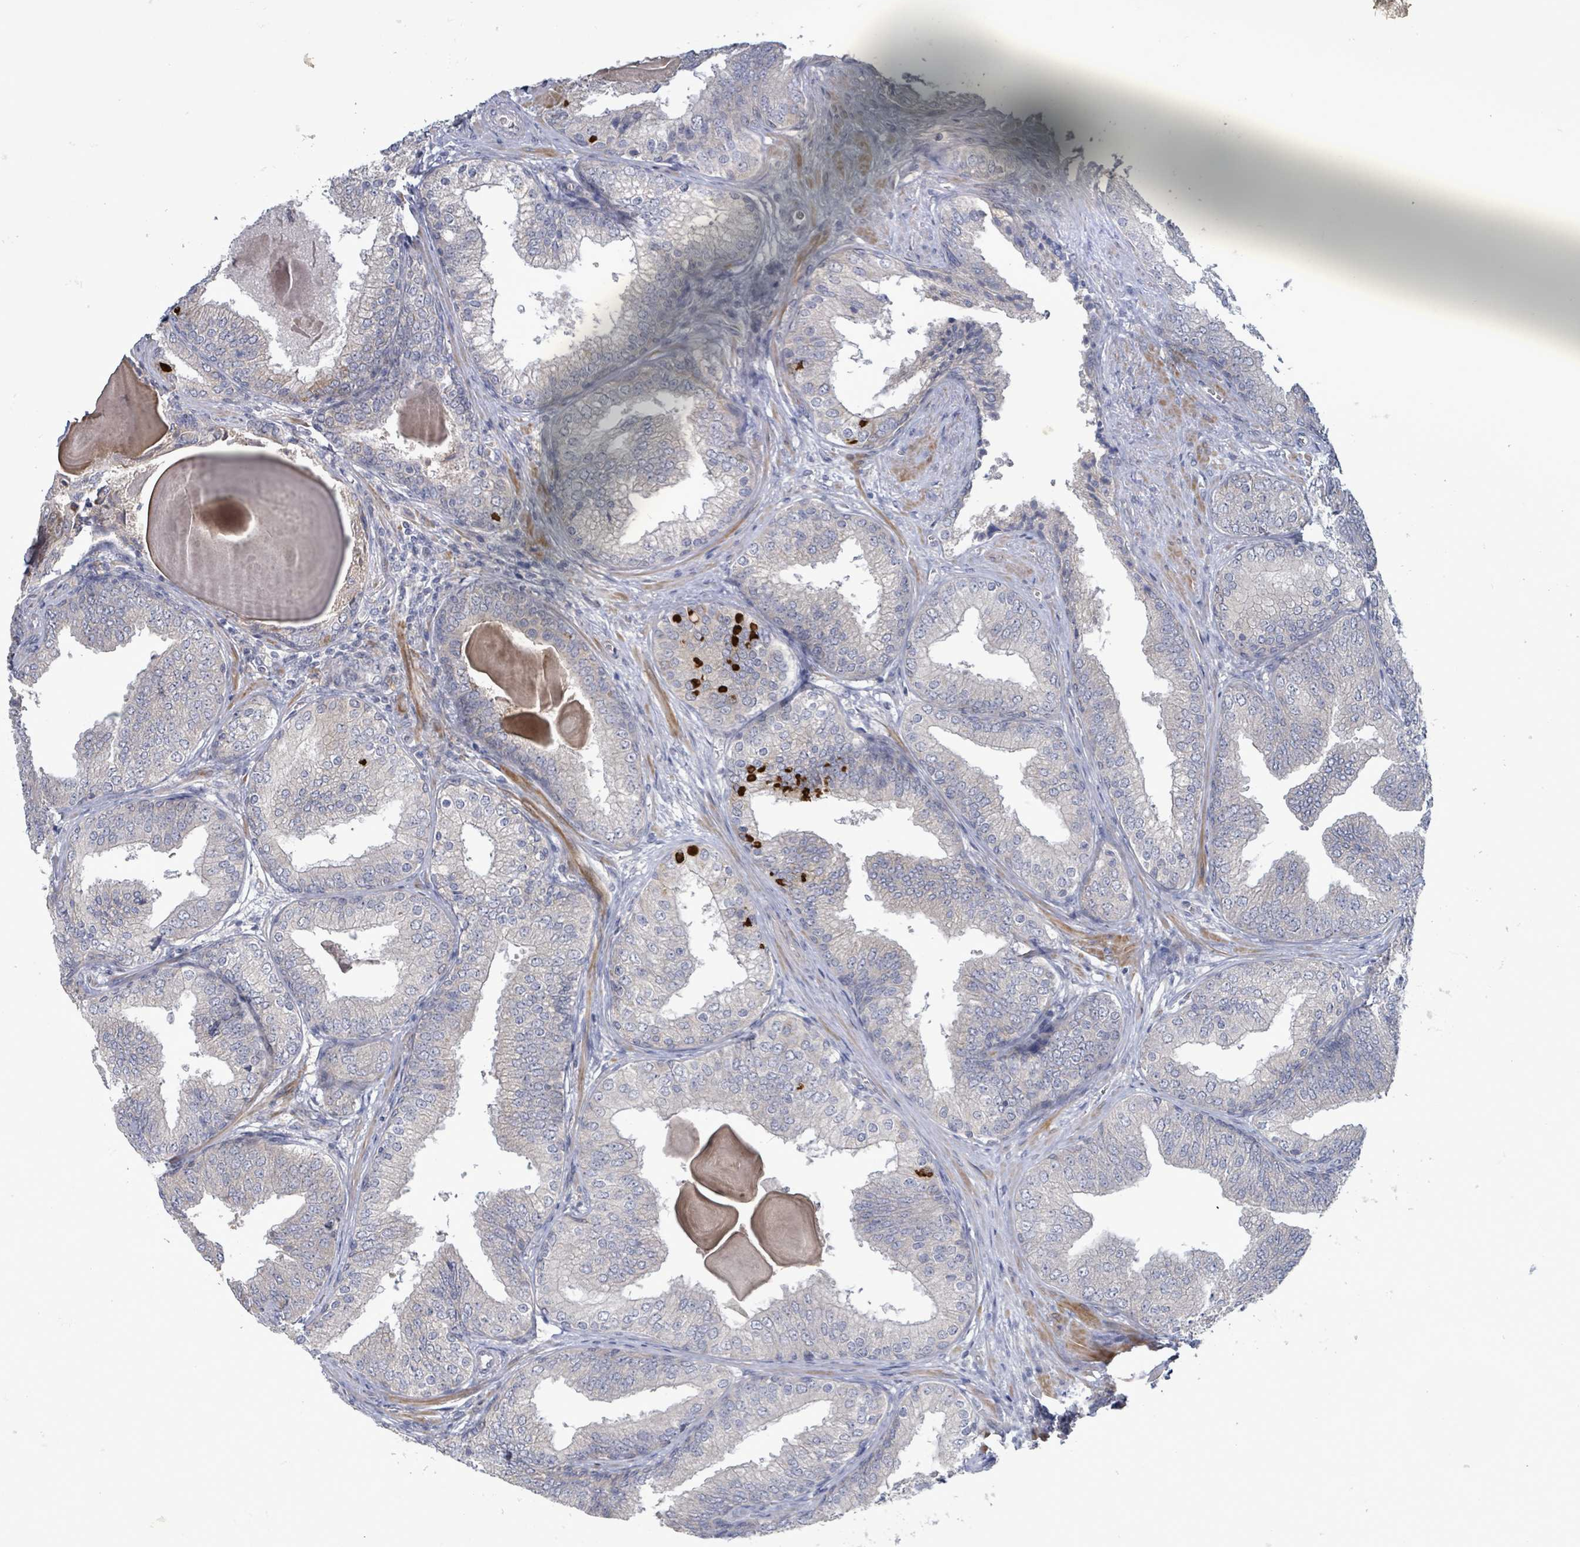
{"staining": {"intensity": "negative", "quantity": "none", "location": "none"}, "tissue": "prostate cancer", "cell_type": "Tumor cells", "image_type": "cancer", "snomed": [{"axis": "morphology", "description": "Adenocarcinoma, High grade"}, {"axis": "topography", "description": "Prostate"}], "caption": "A high-resolution micrograph shows immunohistochemistry staining of prostate adenocarcinoma (high-grade), which exhibits no significant positivity in tumor cells.", "gene": "SLIT3", "patient": {"sex": "male", "age": 63}}